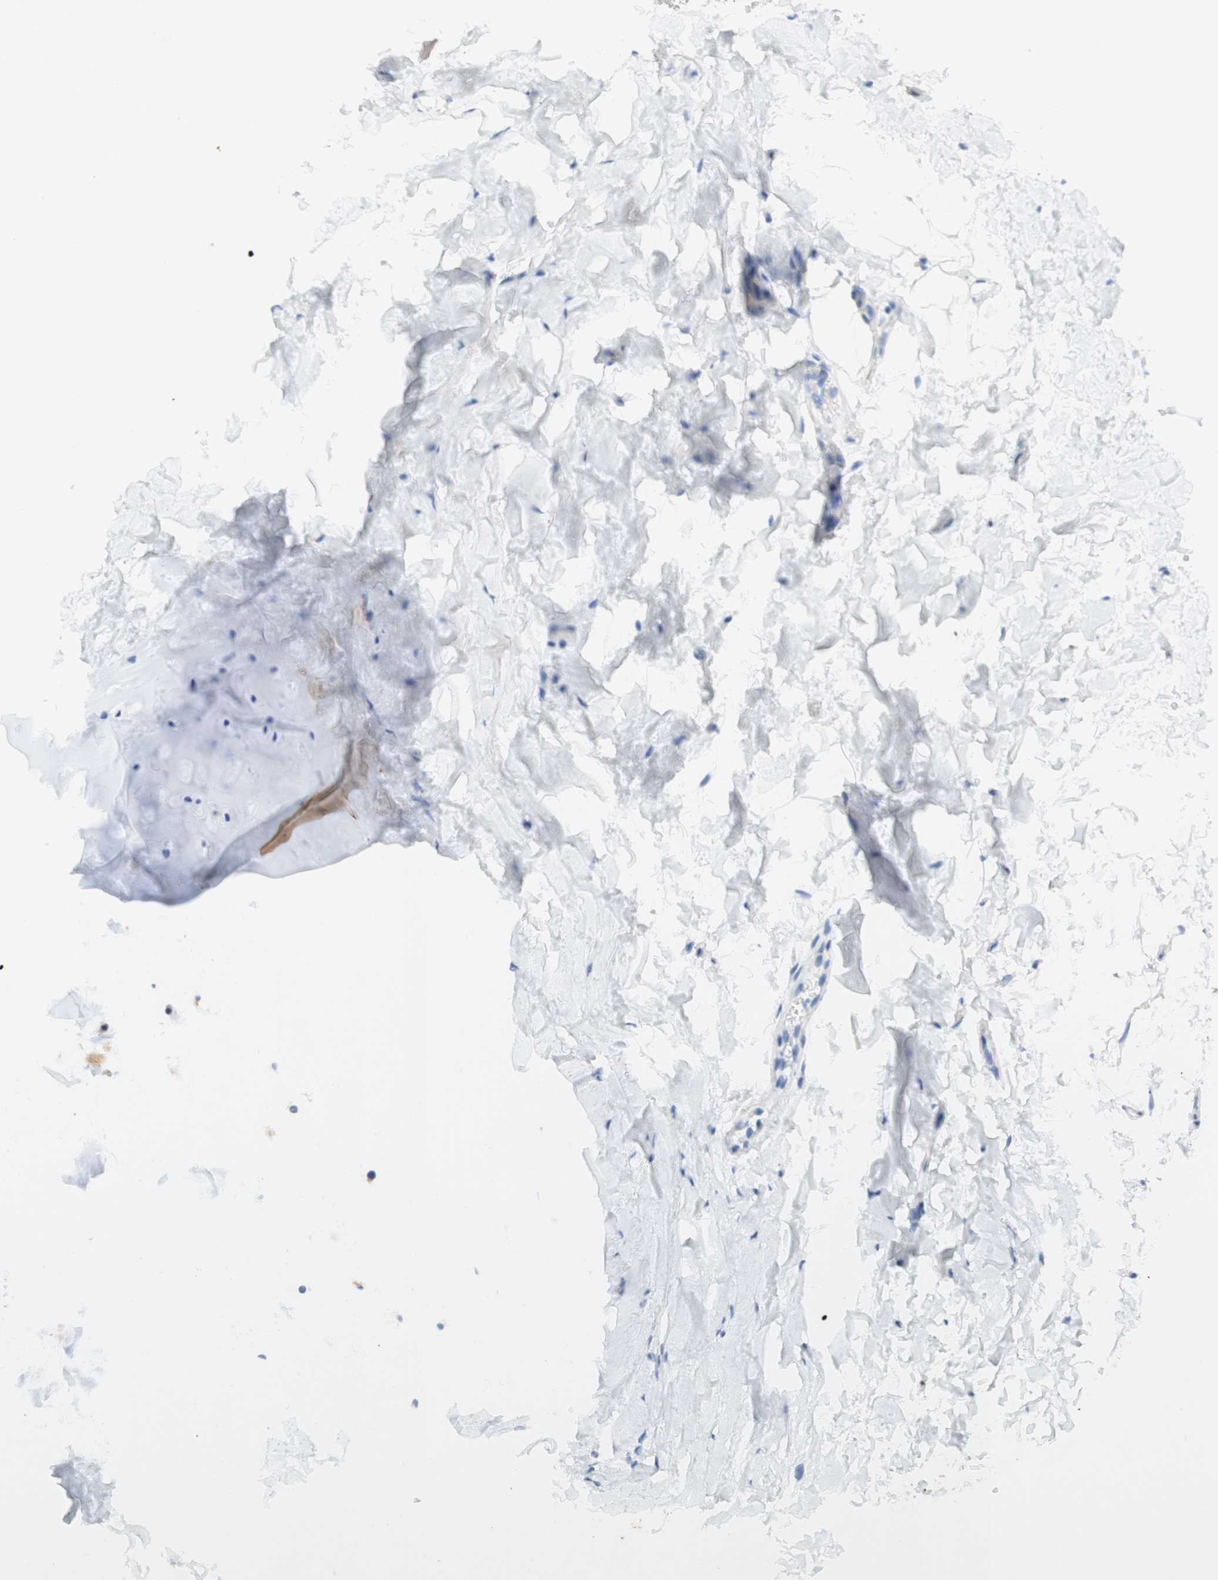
{"staining": {"intensity": "negative", "quantity": "none", "location": "none"}, "tissue": "adipose tissue", "cell_type": "Adipocytes", "image_type": "normal", "snomed": [{"axis": "morphology", "description": "Normal tissue, NOS"}, {"axis": "topography", "description": "Bronchus"}], "caption": "High power microscopy photomicrograph of an IHC image of normal adipose tissue, revealing no significant staining in adipocytes. The staining is performed using DAB (3,3'-diaminobenzidine) brown chromogen with nuclei counter-stained in using hematoxylin.", "gene": "CNN3", "patient": {"sex": "female", "age": 73}}